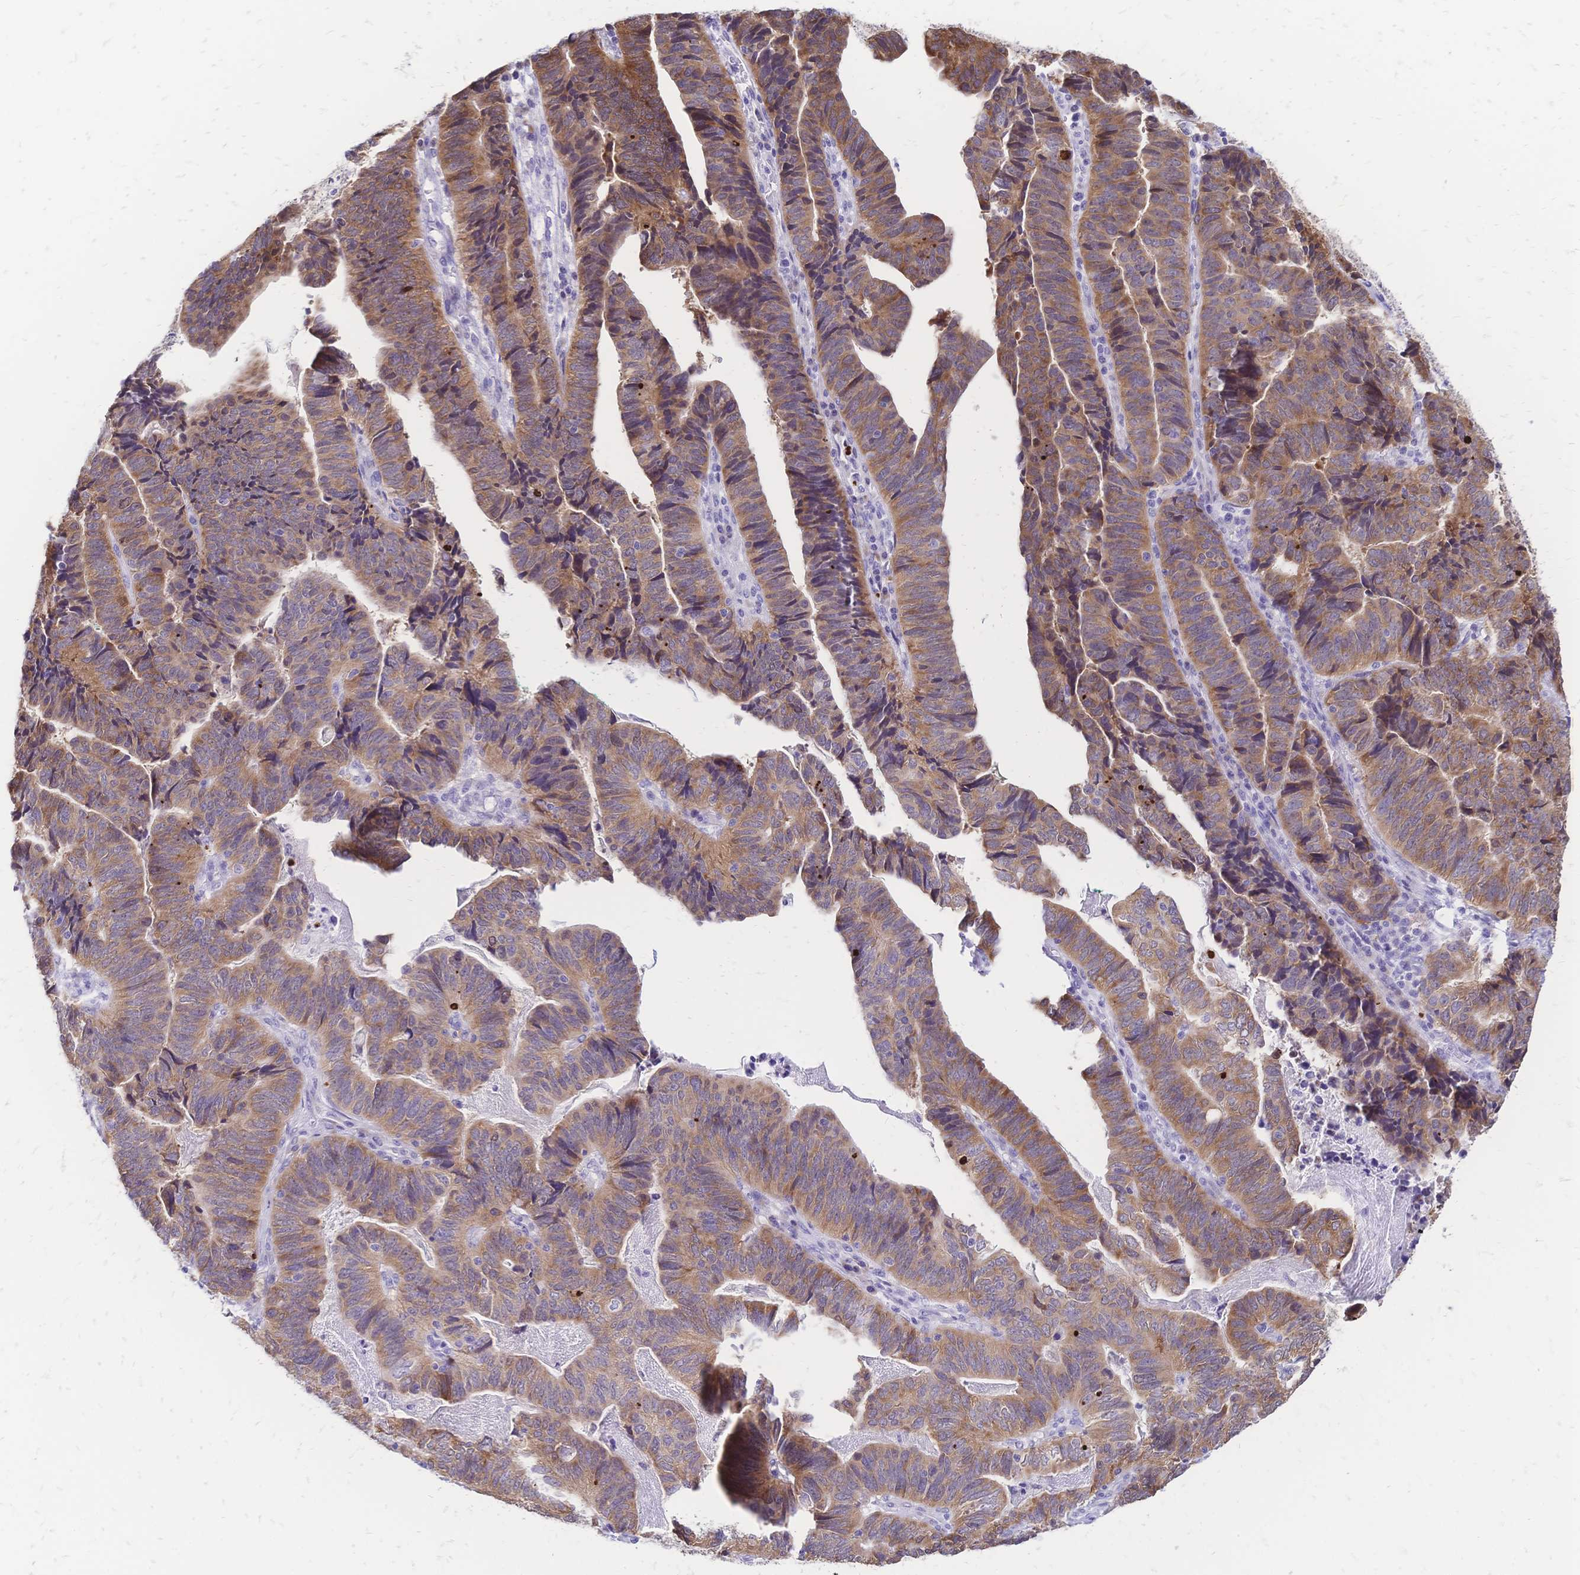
{"staining": {"intensity": "moderate", "quantity": ">75%", "location": "cytoplasmic/membranous"}, "tissue": "stomach cancer", "cell_type": "Tumor cells", "image_type": "cancer", "snomed": [{"axis": "morphology", "description": "Adenocarcinoma, NOS"}, {"axis": "topography", "description": "Stomach, upper"}], "caption": "Moderate cytoplasmic/membranous expression for a protein is seen in approximately >75% of tumor cells of stomach cancer using IHC.", "gene": "GRB7", "patient": {"sex": "female", "age": 67}}